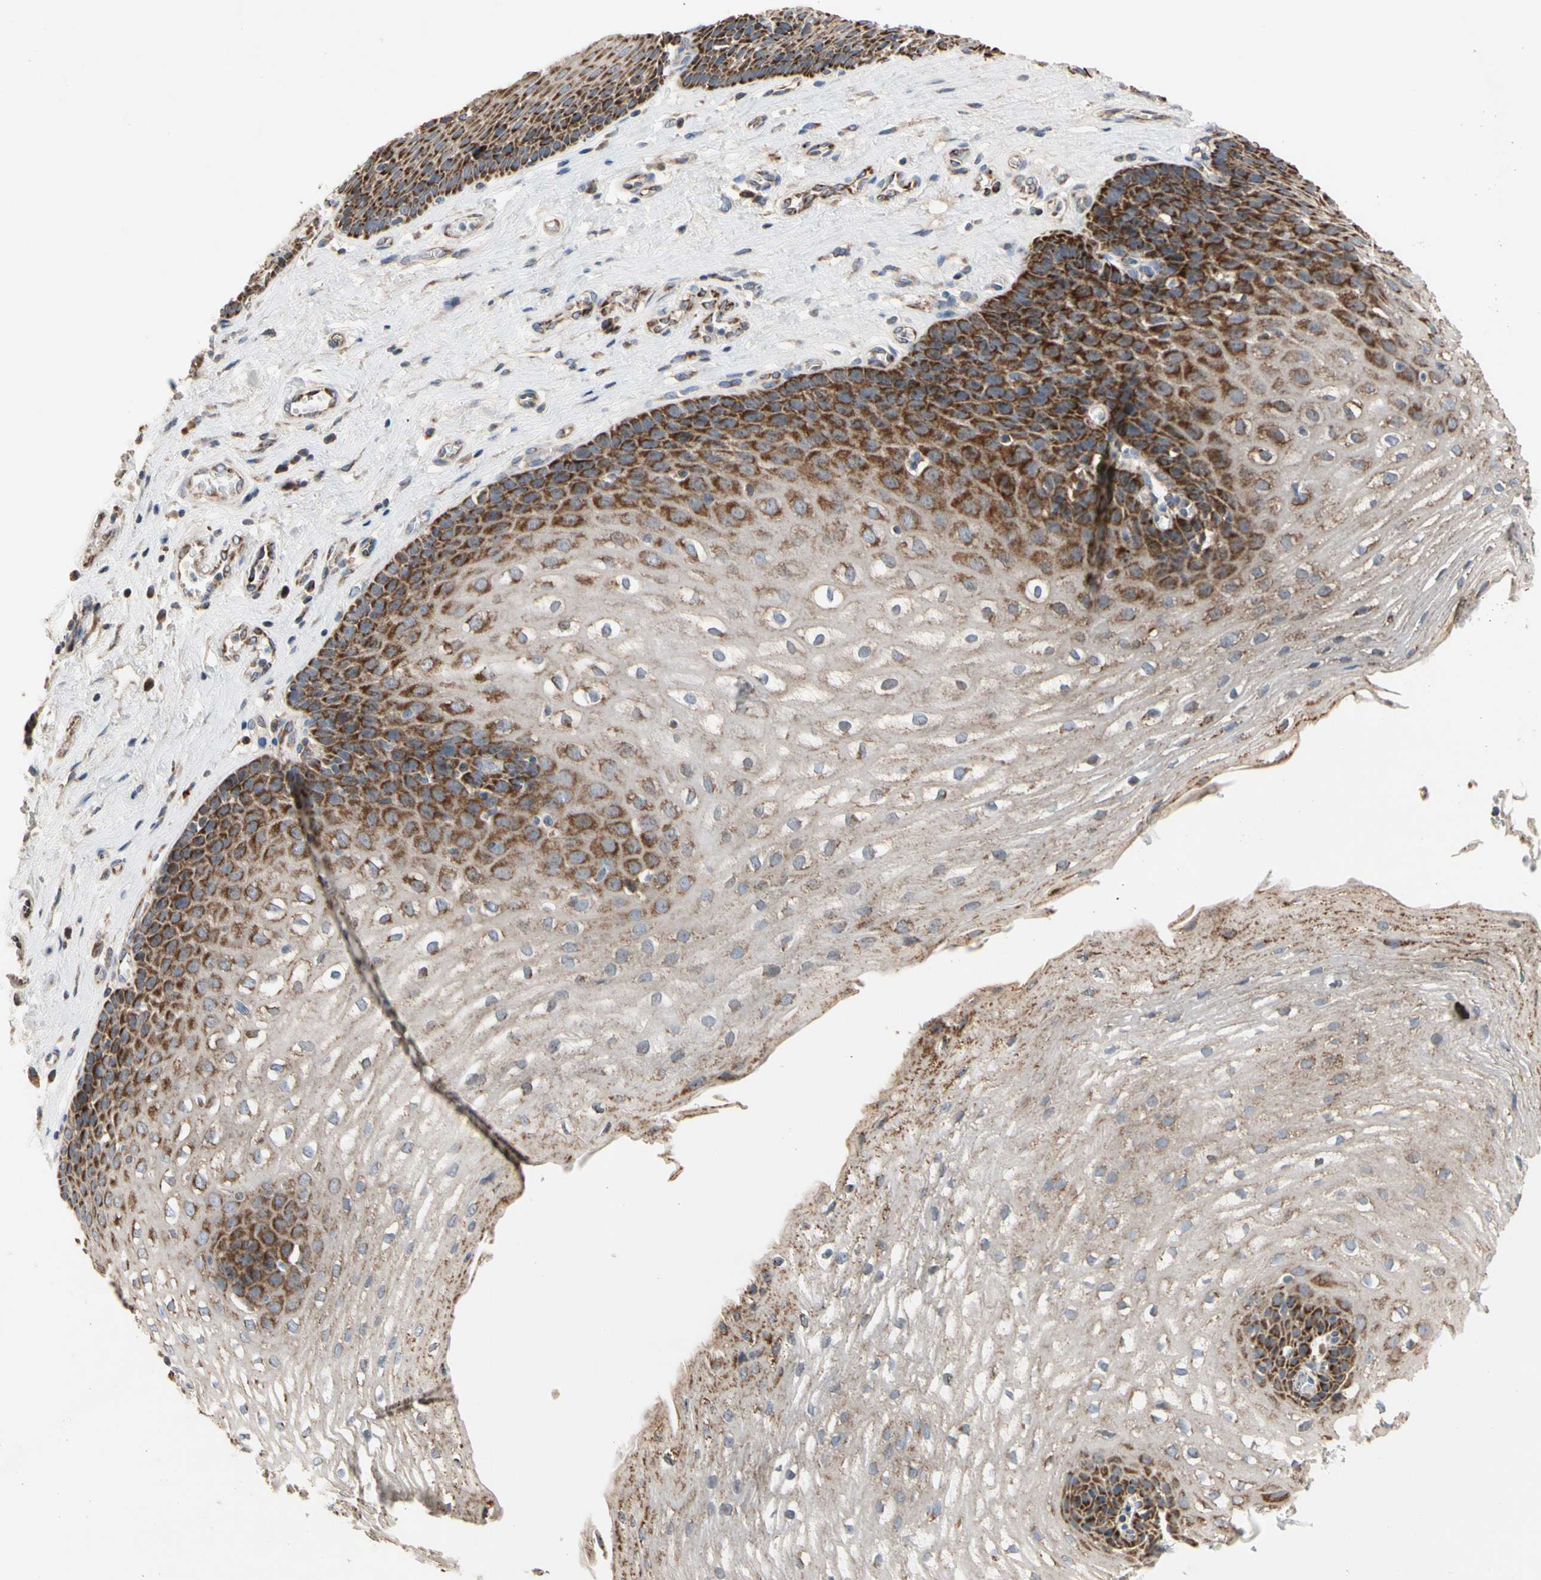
{"staining": {"intensity": "strong", "quantity": "25%-75%", "location": "cytoplasmic/membranous"}, "tissue": "esophagus", "cell_type": "Squamous epithelial cells", "image_type": "normal", "snomed": [{"axis": "morphology", "description": "Normal tissue, NOS"}, {"axis": "topography", "description": "Esophagus"}], "caption": "Esophagus stained with IHC reveals strong cytoplasmic/membranous positivity in approximately 25%-75% of squamous epithelial cells. (DAB IHC, brown staining for protein, blue staining for nuclei).", "gene": "GPD2", "patient": {"sex": "male", "age": 48}}